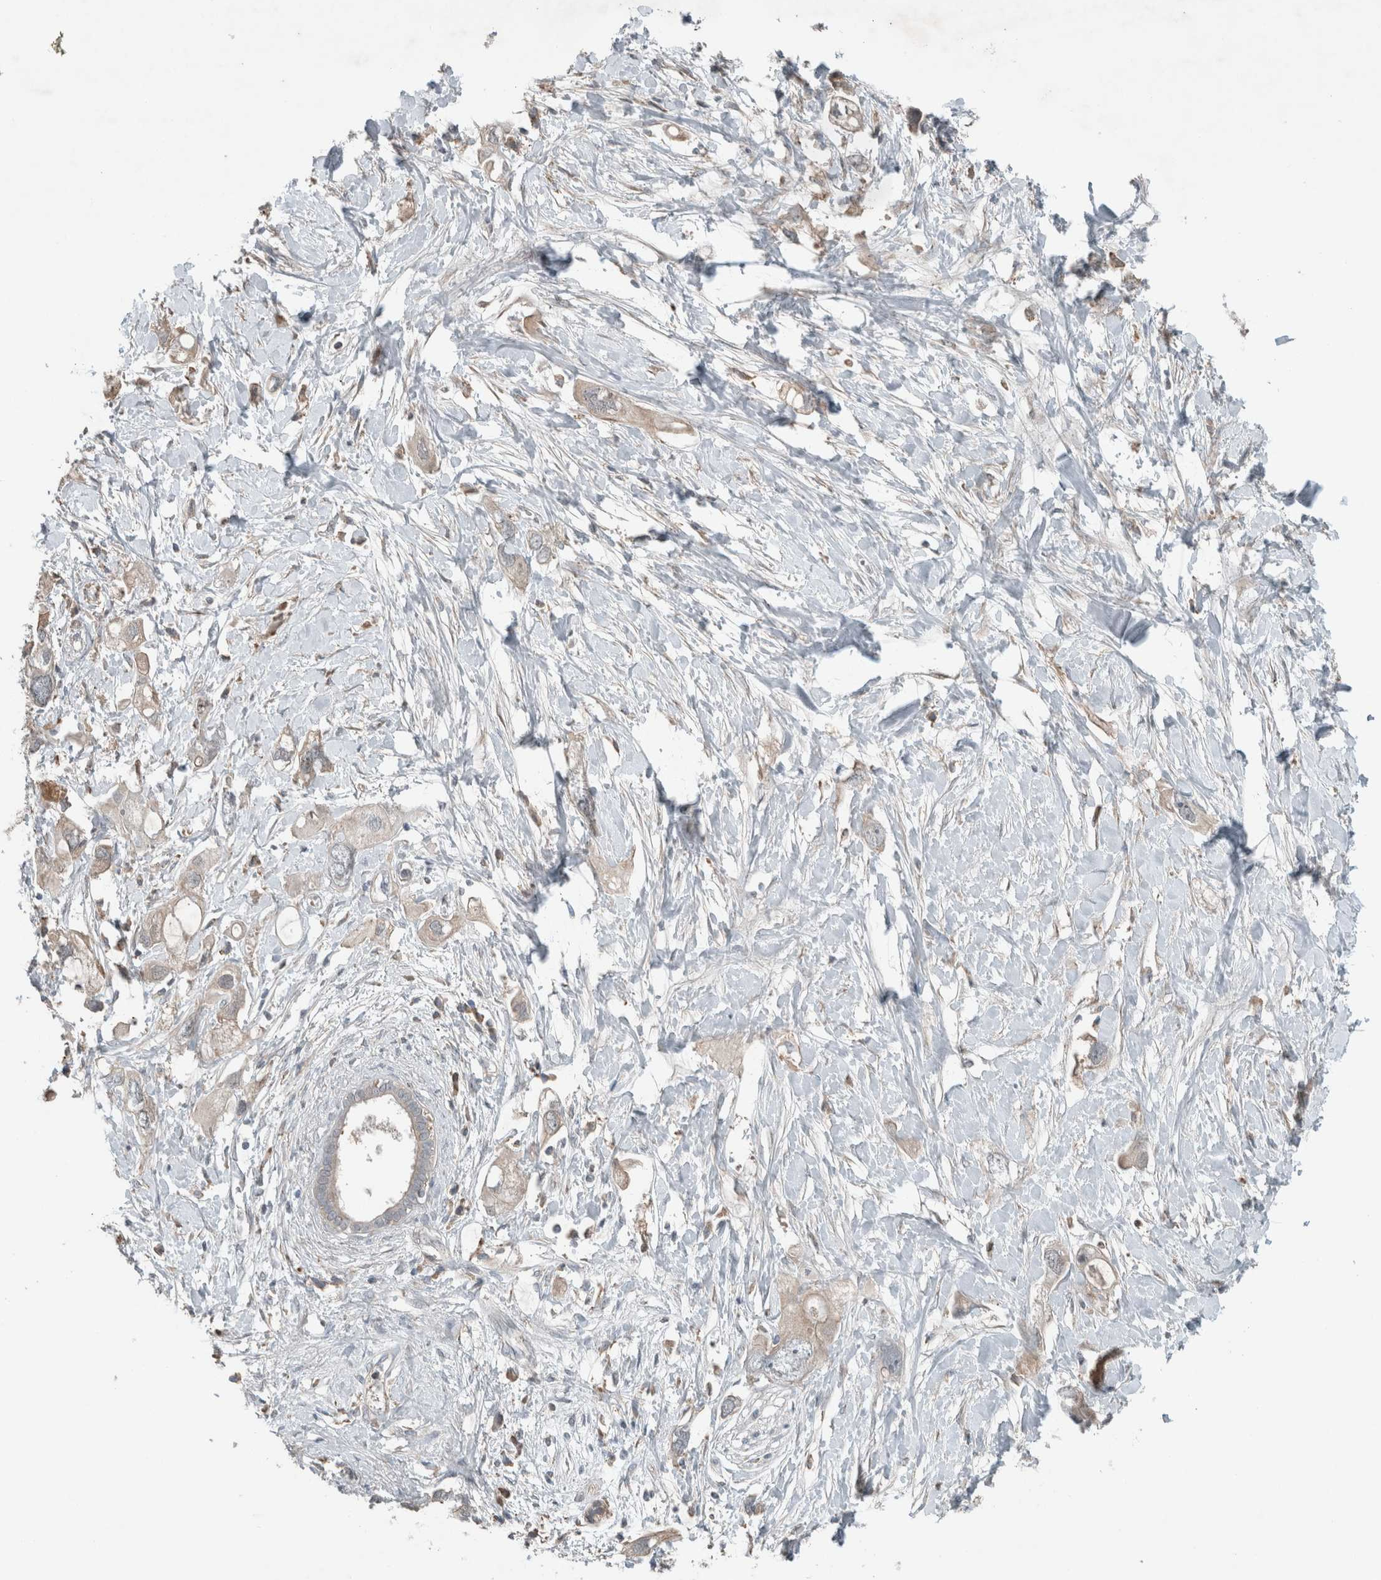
{"staining": {"intensity": "weak", "quantity": "<25%", "location": "cytoplasmic/membranous"}, "tissue": "pancreatic cancer", "cell_type": "Tumor cells", "image_type": "cancer", "snomed": [{"axis": "morphology", "description": "Adenocarcinoma, NOS"}, {"axis": "topography", "description": "Pancreas"}], "caption": "There is no significant staining in tumor cells of pancreatic cancer (adenocarcinoma).", "gene": "JADE2", "patient": {"sex": "female", "age": 56}}